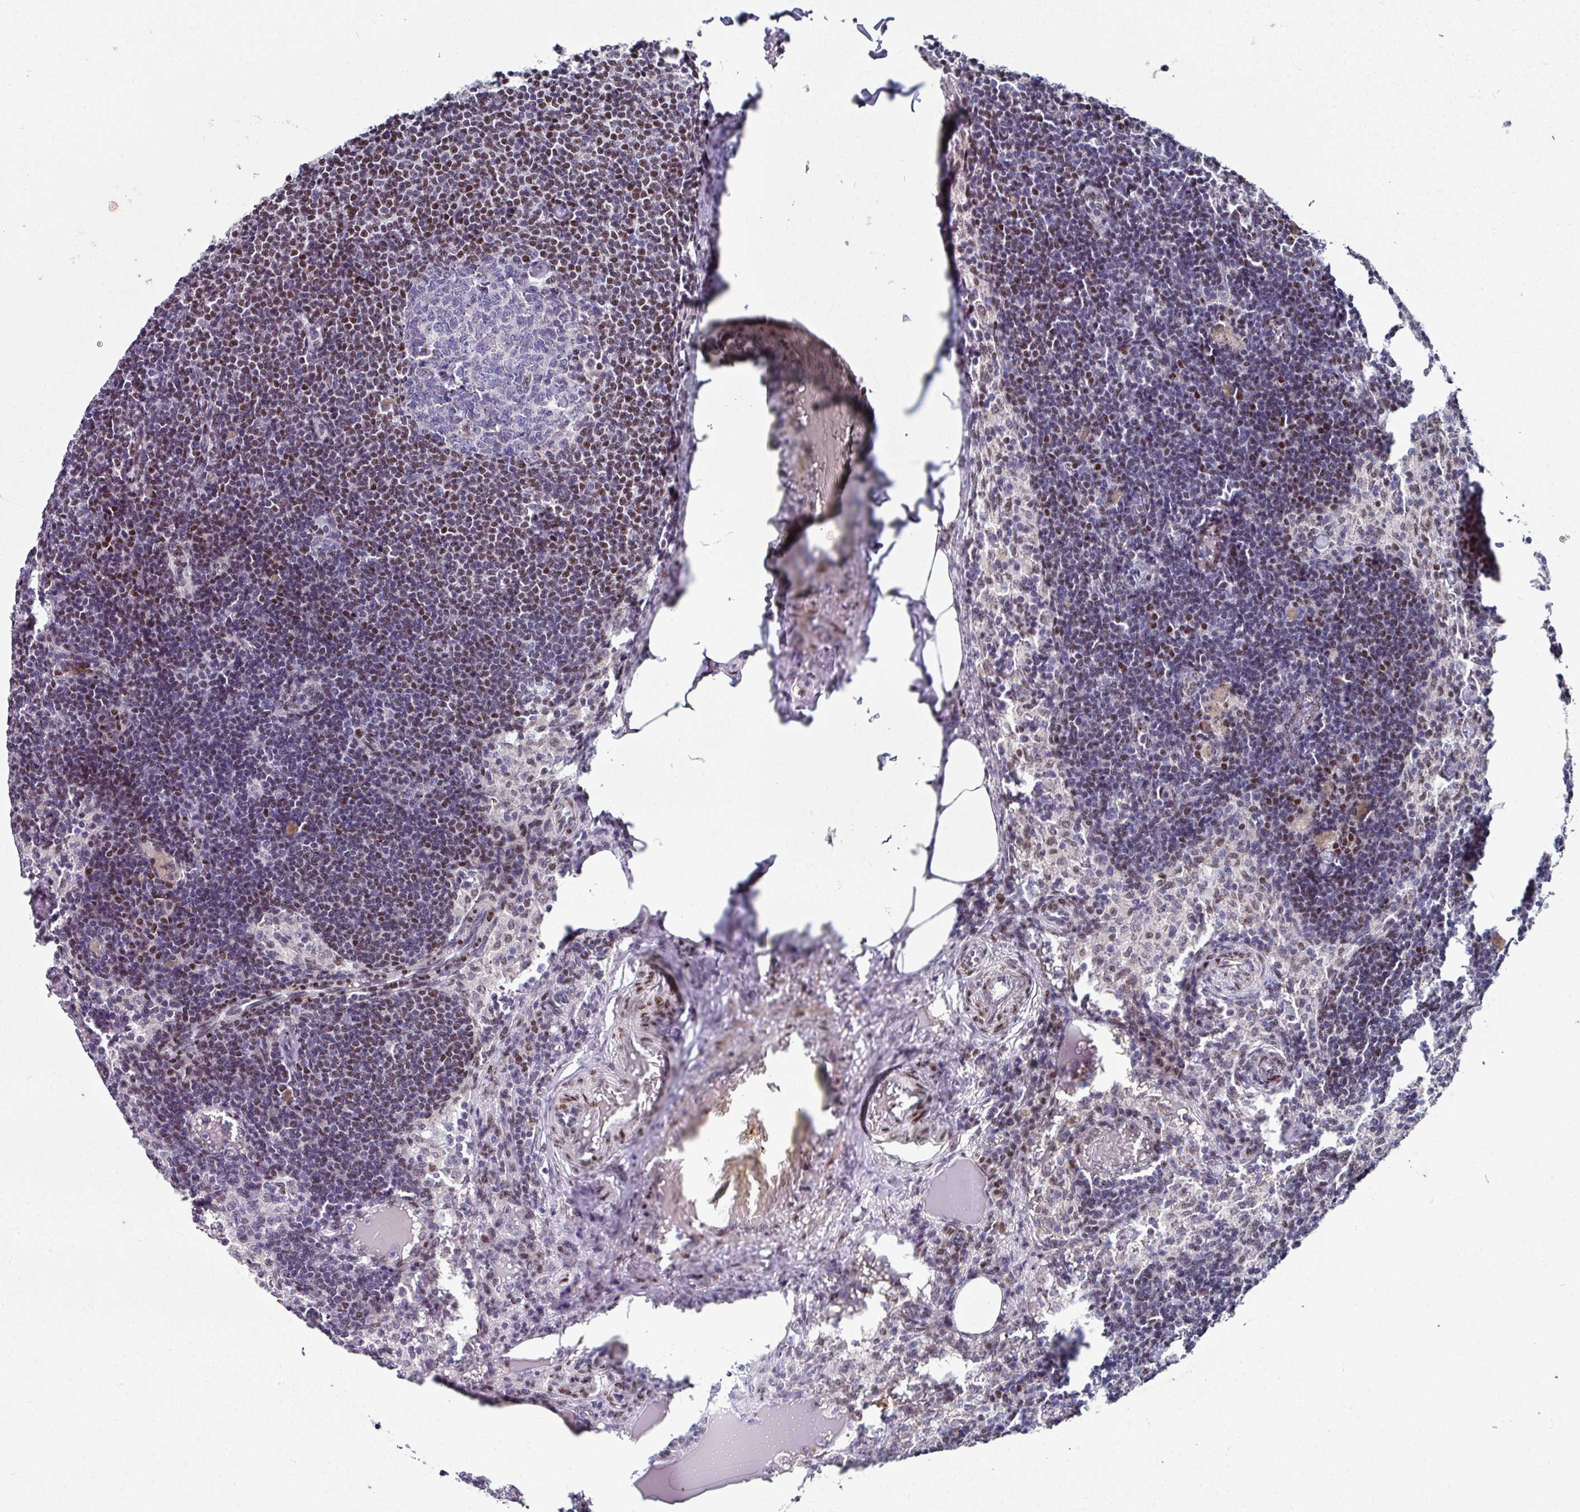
{"staining": {"intensity": "weak", "quantity": "<25%", "location": "nuclear"}, "tissue": "lymph node", "cell_type": "Germinal center cells", "image_type": "normal", "snomed": [{"axis": "morphology", "description": "Normal tissue, NOS"}, {"axis": "topography", "description": "Lymph node"}], "caption": "DAB immunohistochemical staining of normal lymph node exhibits no significant positivity in germinal center cells. Nuclei are stained in blue.", "gene": "CBX7", "patient": {"sex": "male", "age": 49}}